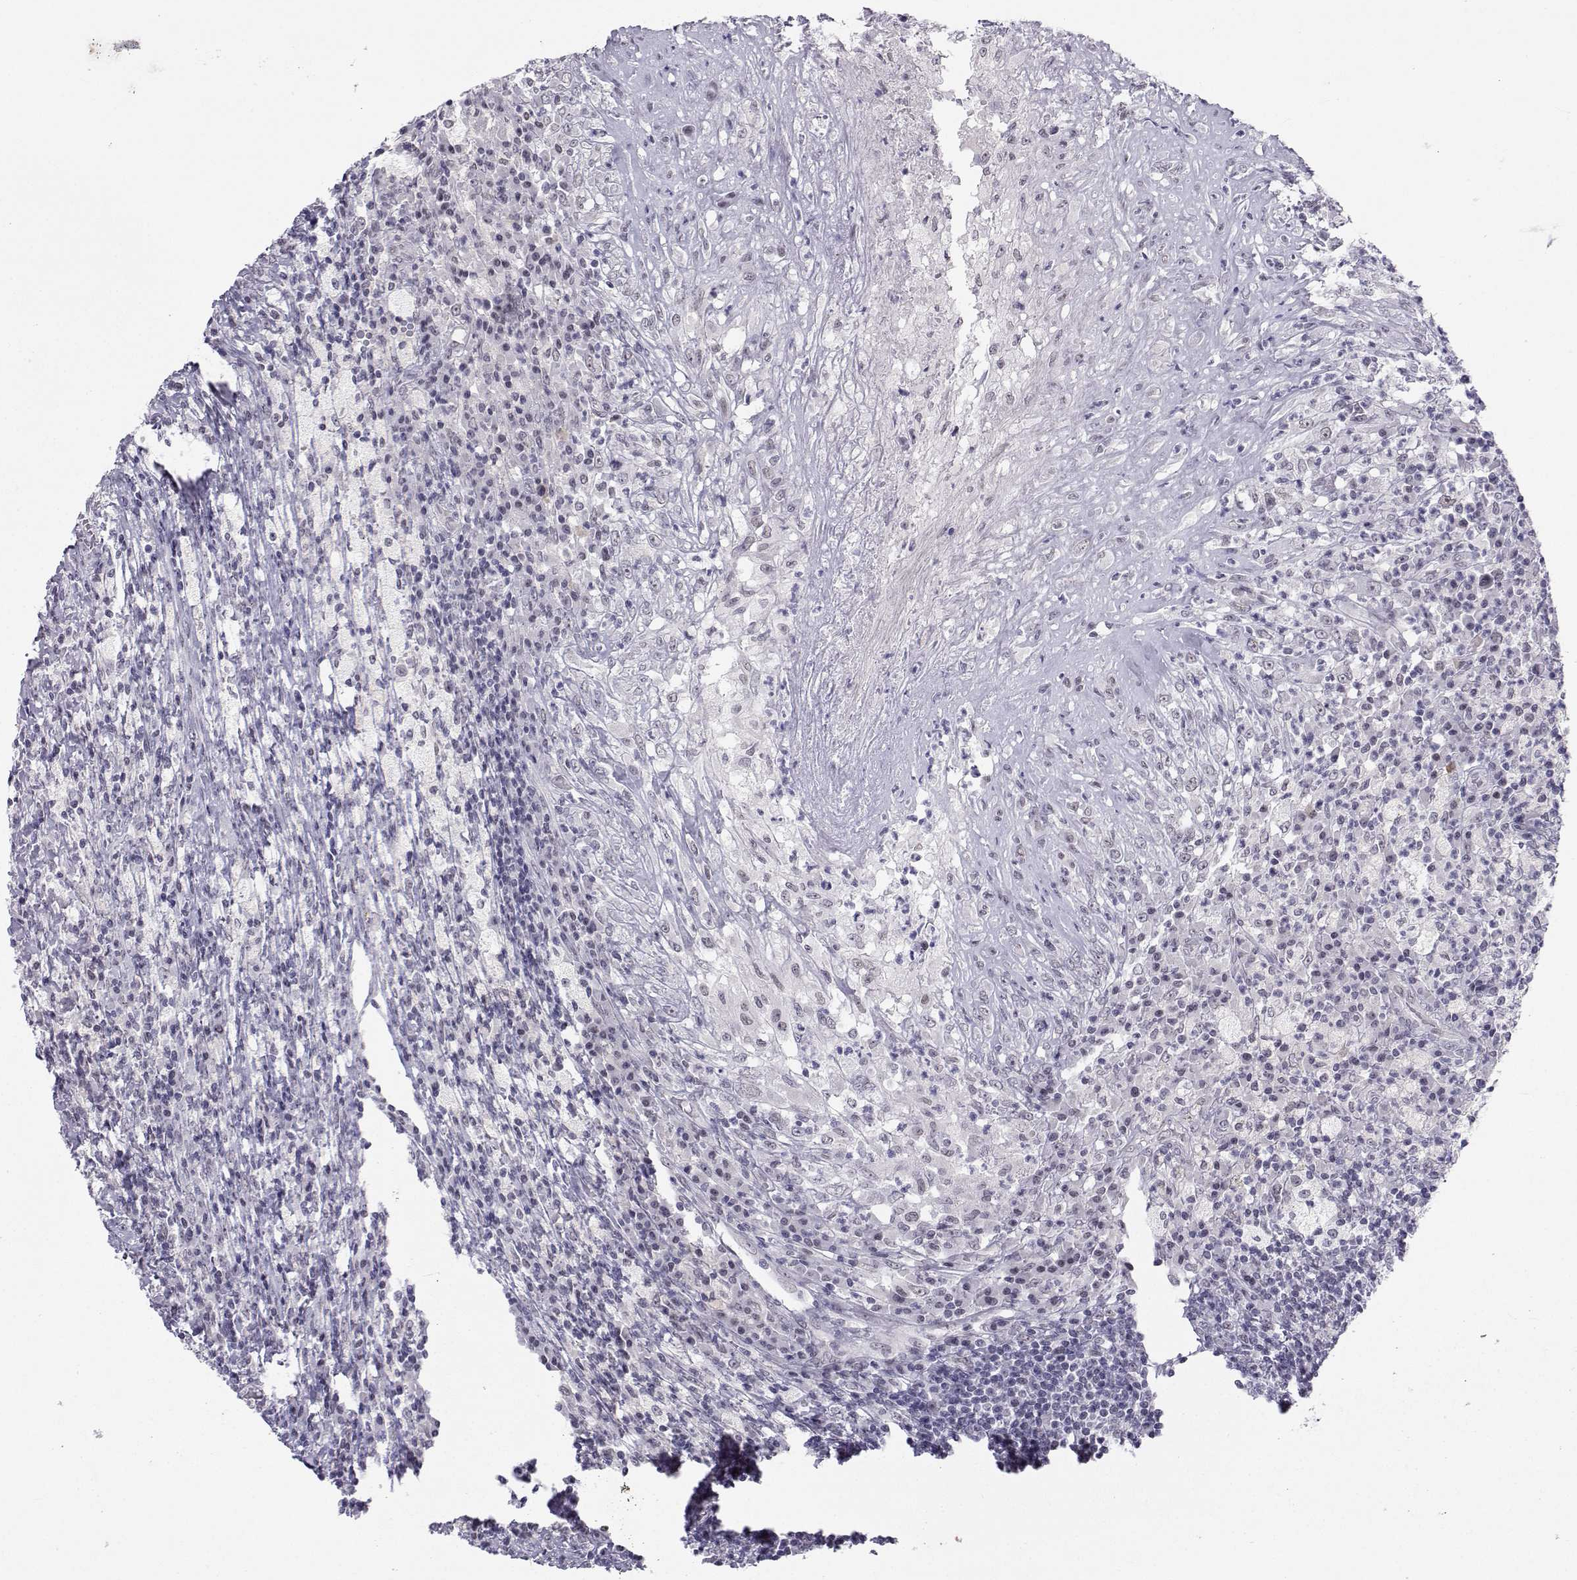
{"staining": {"intensity": "negative", "quantity": "none", "location": "none"}, "tissue": "testis cancer", "cell_type": "Tumor cells", "image_type": "cancer", "snomed": [{"axis": "morphology", "description": "Necrosis, NOS"}, {"axis": "morphology", "description": "Carcinoma, Embryonal, NOS"}, {"axis": "topography", "description": "Testis"}], "caption": "Testis embryonal carcinoma was stained to show a protein in brown. There is no significant expression in tumor cells.", "gene": "MED26", "patient": {"sex": "male", "age": 19}}